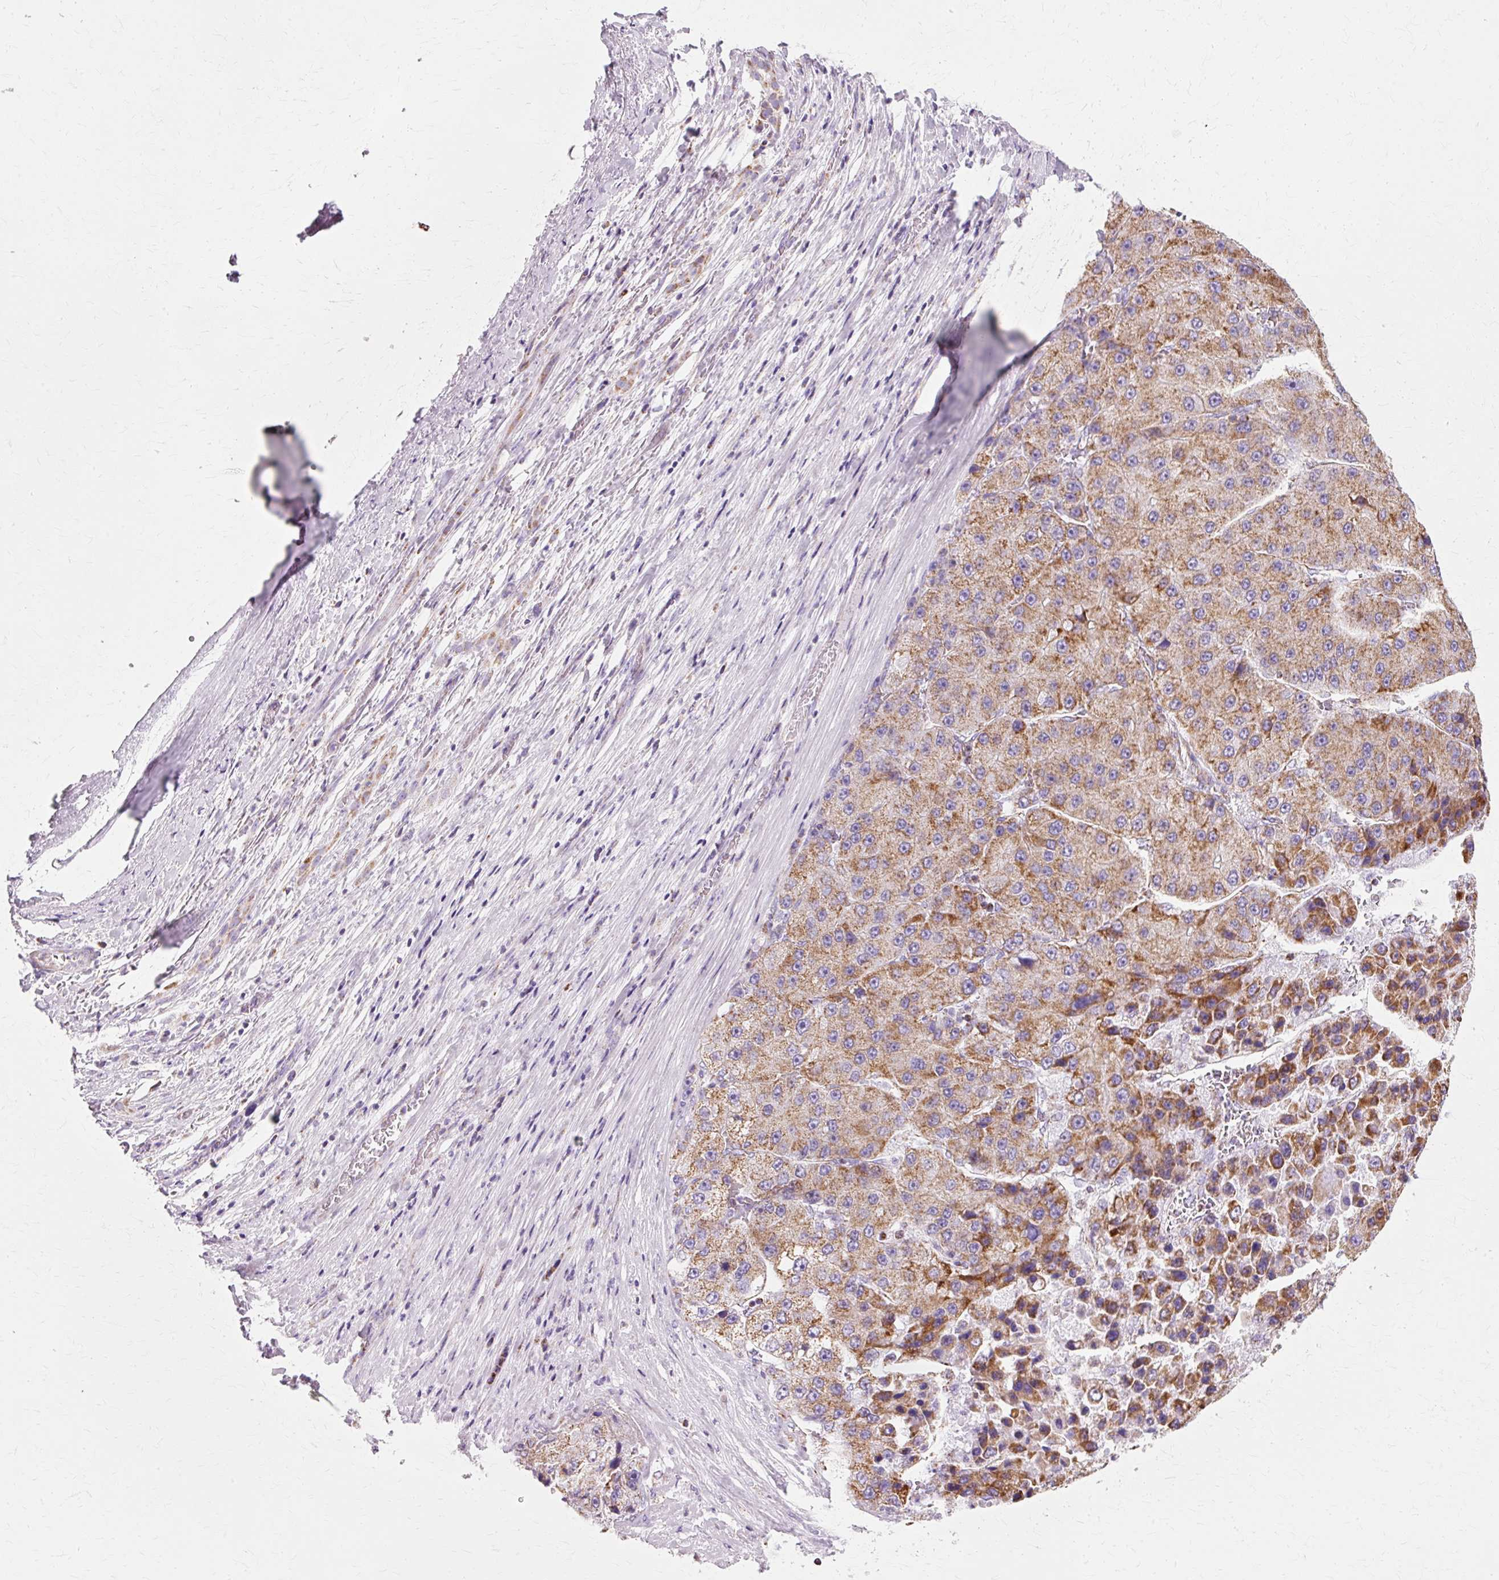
{"staining": {"intensity": "moderate", "quantity": ">75%", "location": "cytoplasmic/membranous"}, "tissue": "liver cancer", "cell_type": "Tumor cells", "image_type": "cancer", "snomed": [{"axis": "morphology", "description": "Carcinoma, Hepatocellular, NOS"}, {"axis": "topography", "description": "Liver"}], "caption": "The photomicrograph demonstrates immunohistochemical staining of liver hepatocellular carcinoma. There is moderate cytoplasmic/membranous expression is present in approximately >75% of tumor cells.", "gene": "ATP5PO", "patient": {"sex": "female", "age": 73}}